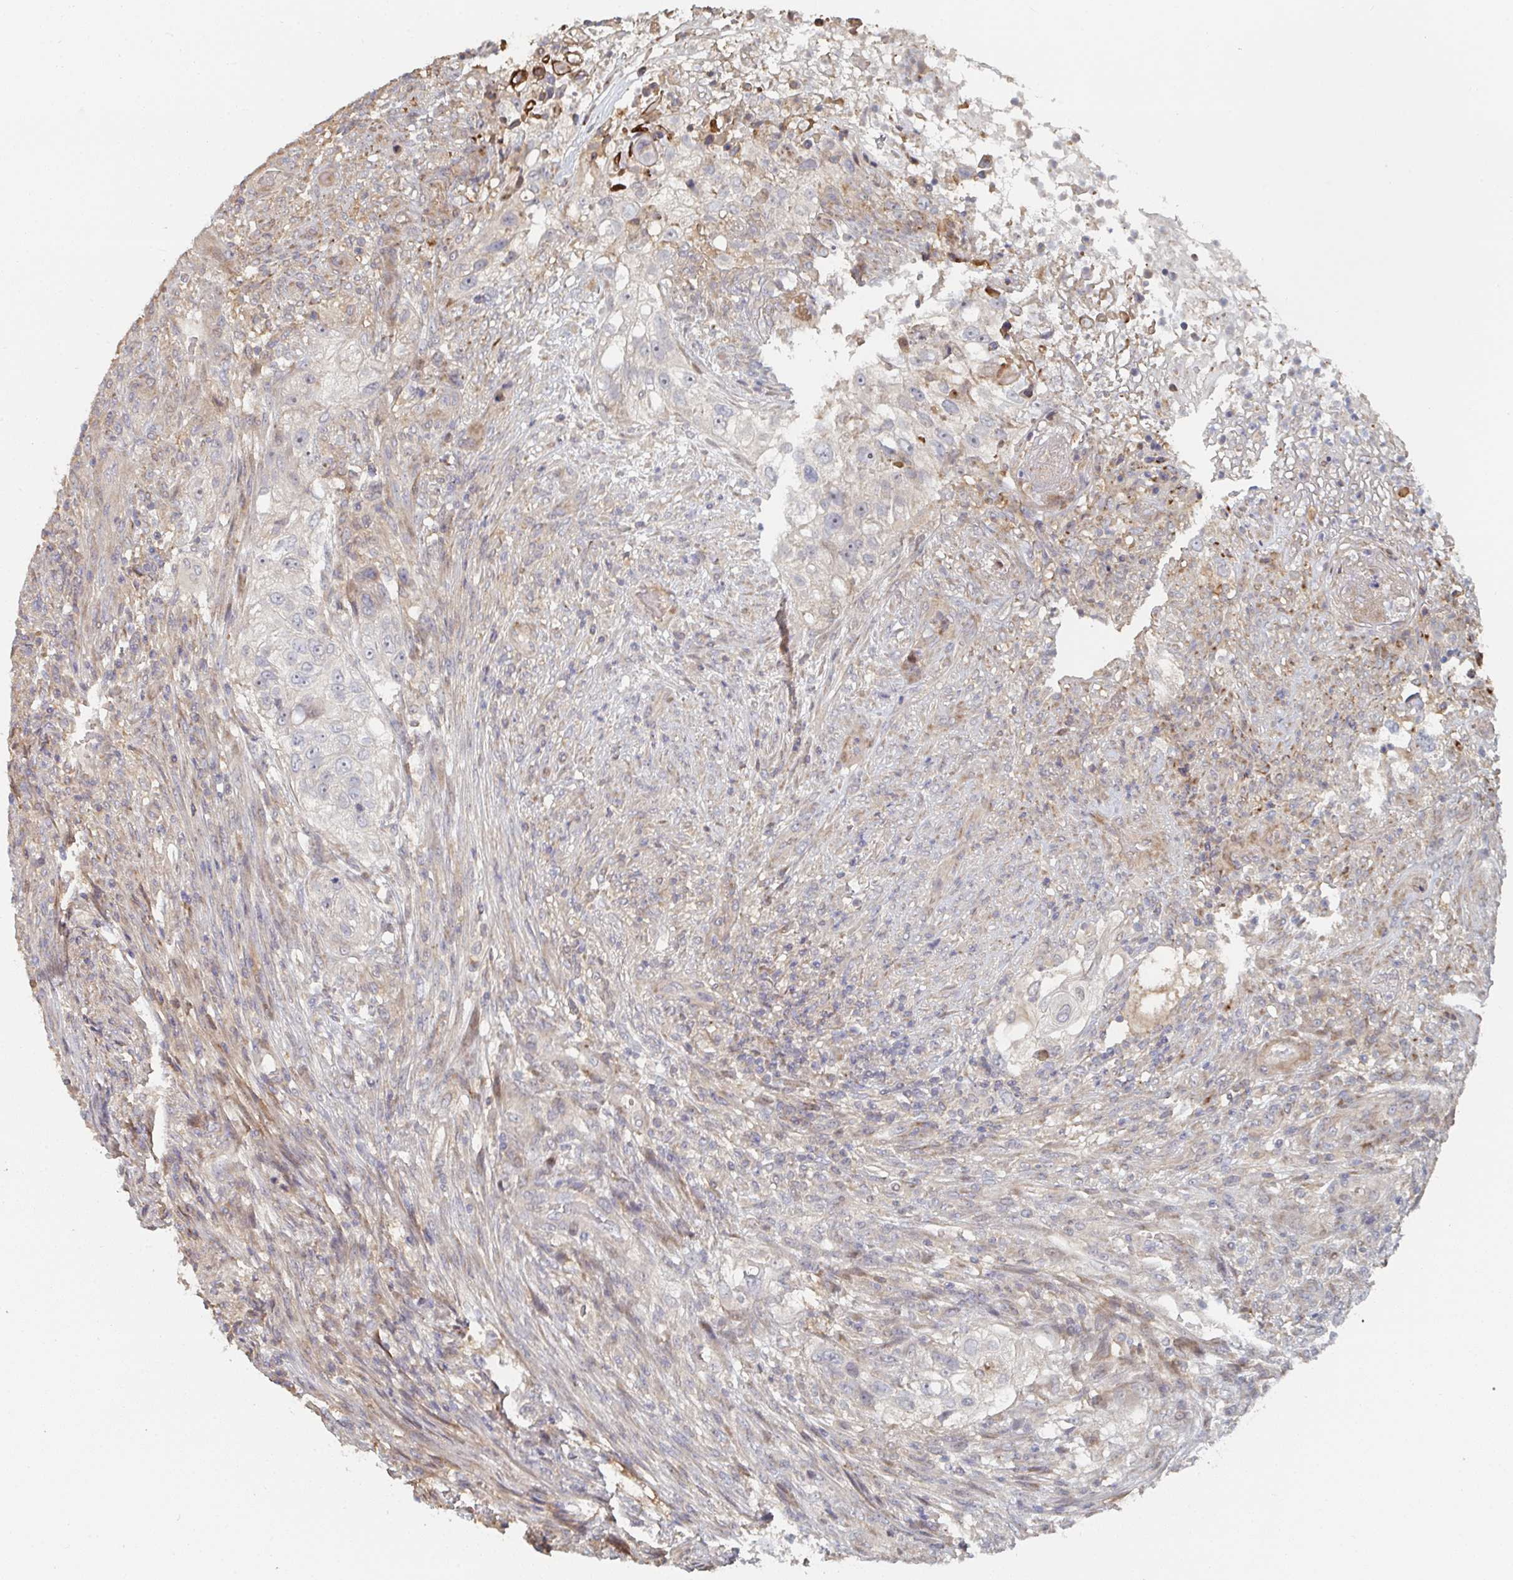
{"staining": {"intensity": "negative", "quantity": "none", "location": "none"}, "tissue": "urothelial cancer", "cell_type": "Tumor cells", "image_type": "cancer", "snomed": [{"axis": "morphology", "description": "Urothelial carcinoma, High grade"}, {"axis": "topography", "description": "Urinary bladder"}], "caption": "High magnification brightfield microscopy of urothelial carcinoma (high-grade) stained with DAB (3,3'-diaminobenzidine) (brown) and counterstained with hematoxylin (blue): tumor cells show no significant positivity.", "gene": "PTEN", "patient": {"sex": "female", "age": 60}}